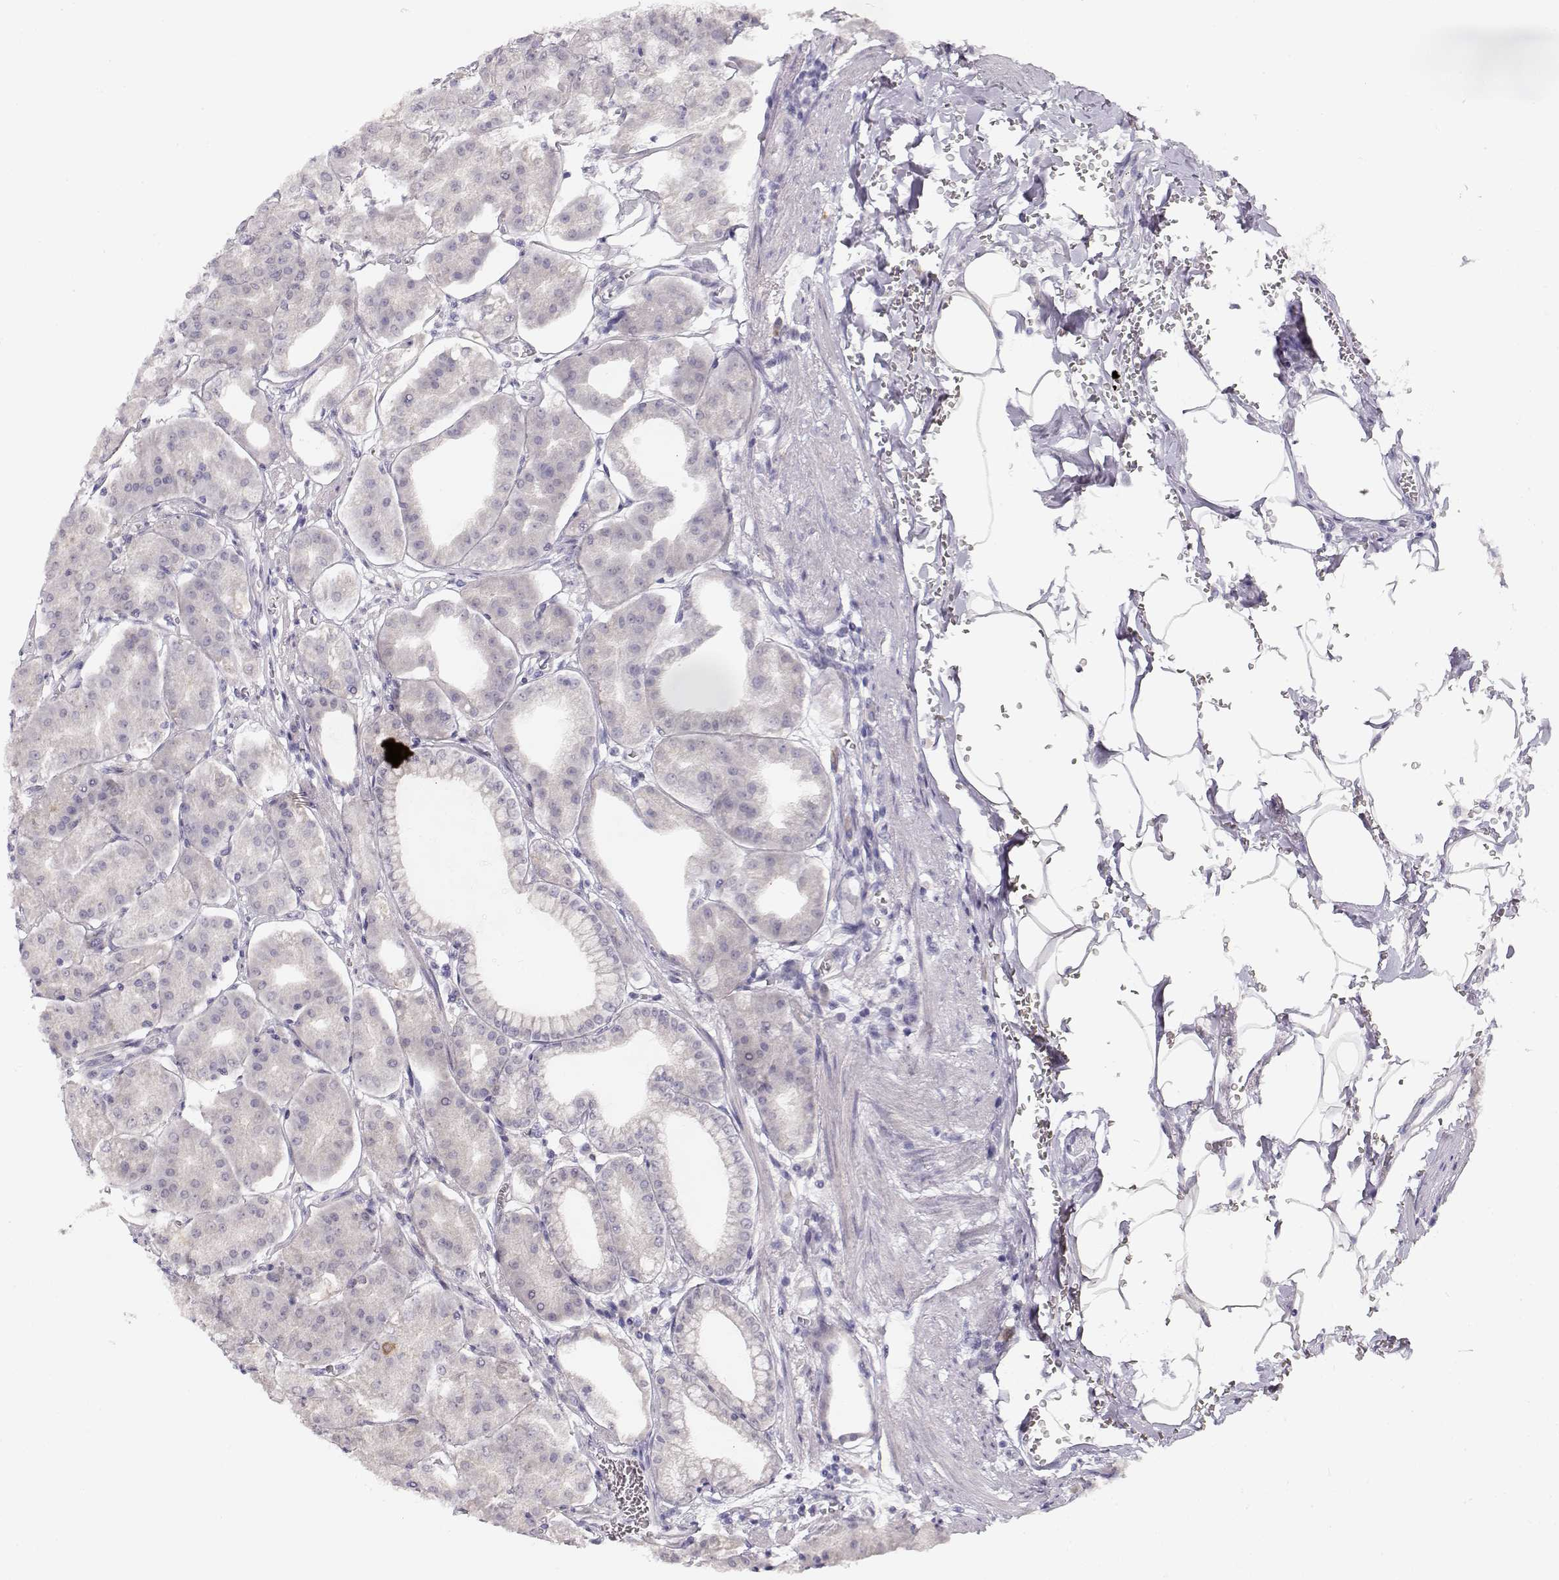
{"staining": {"intensity": "negative", "quantity": "none", "location": "none"}, "tissue": "stomach", "cell_type": "Glandular cells", "image_type": "normal", "snomed": [{"axis": "morphology", "description": "Normal tissue, NOS"}, {"axis": "topography", "description": "Stomach, lower"}], "caption": "DAB immunohistochemical staining of benign human stomach shows no significant staining in glandular cells.", "gene": "TTC26", "patient": {"sex": "male", "age": 71}}